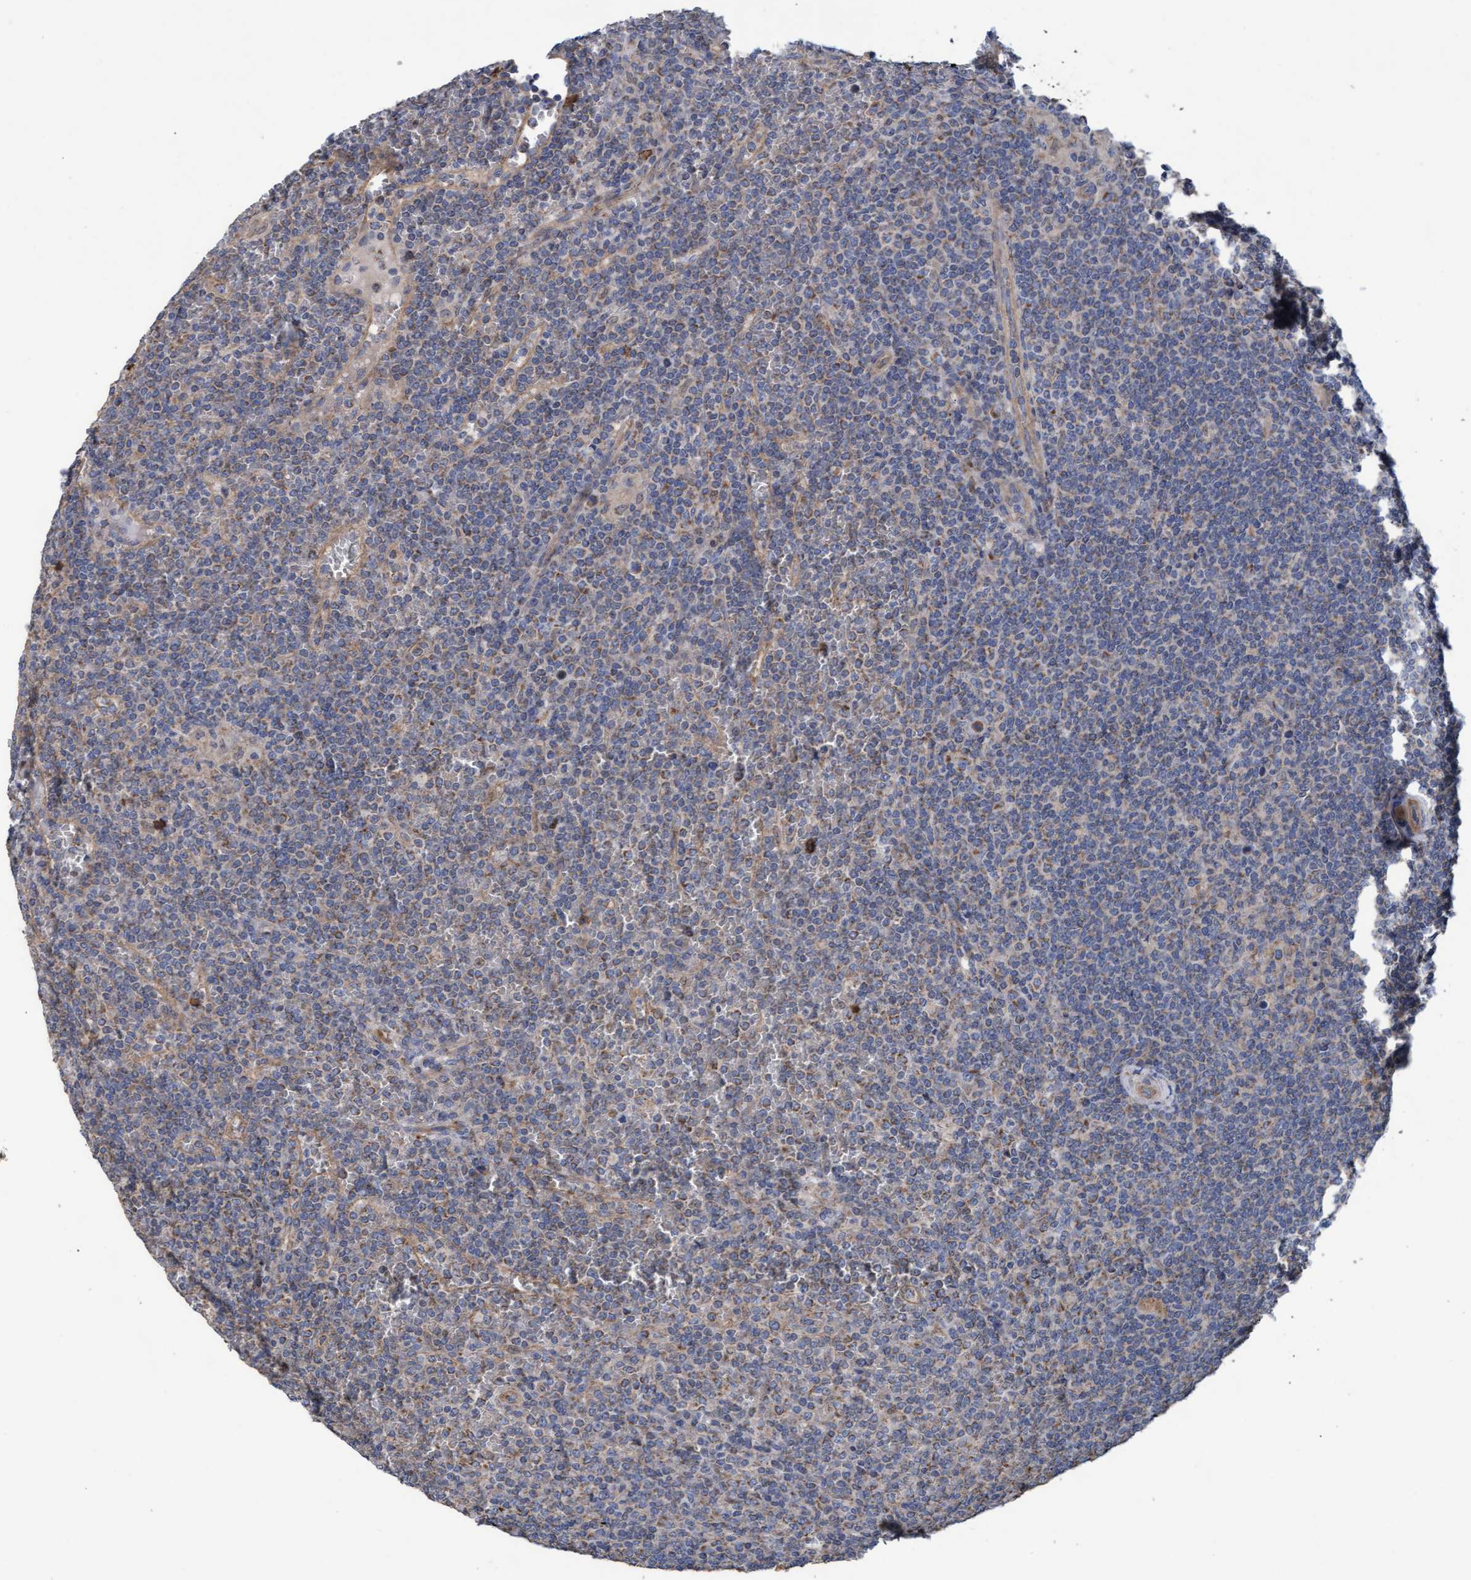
{"staining": {"intensity": "weak", "quantity": "<25%", "location": "cytoplasmic/membranous"}, "tissue": "lymphoma", "cell_type": "Tumor cells", "image_type": "cancer", "snomed": [{"axis": "morphology", "description": "Malignant lymphoma, non-Hodgkin's type, Low grade"}, {"axis": "topography", "description": "Spleen"}], "caption": "The histopathology image exhibits no staining of tumor cells in malignant lymphoma, non-Hodgkin's type (low-grade).", "gene": "MRPL38", "patient": {"sex": "female", "age": 19}}